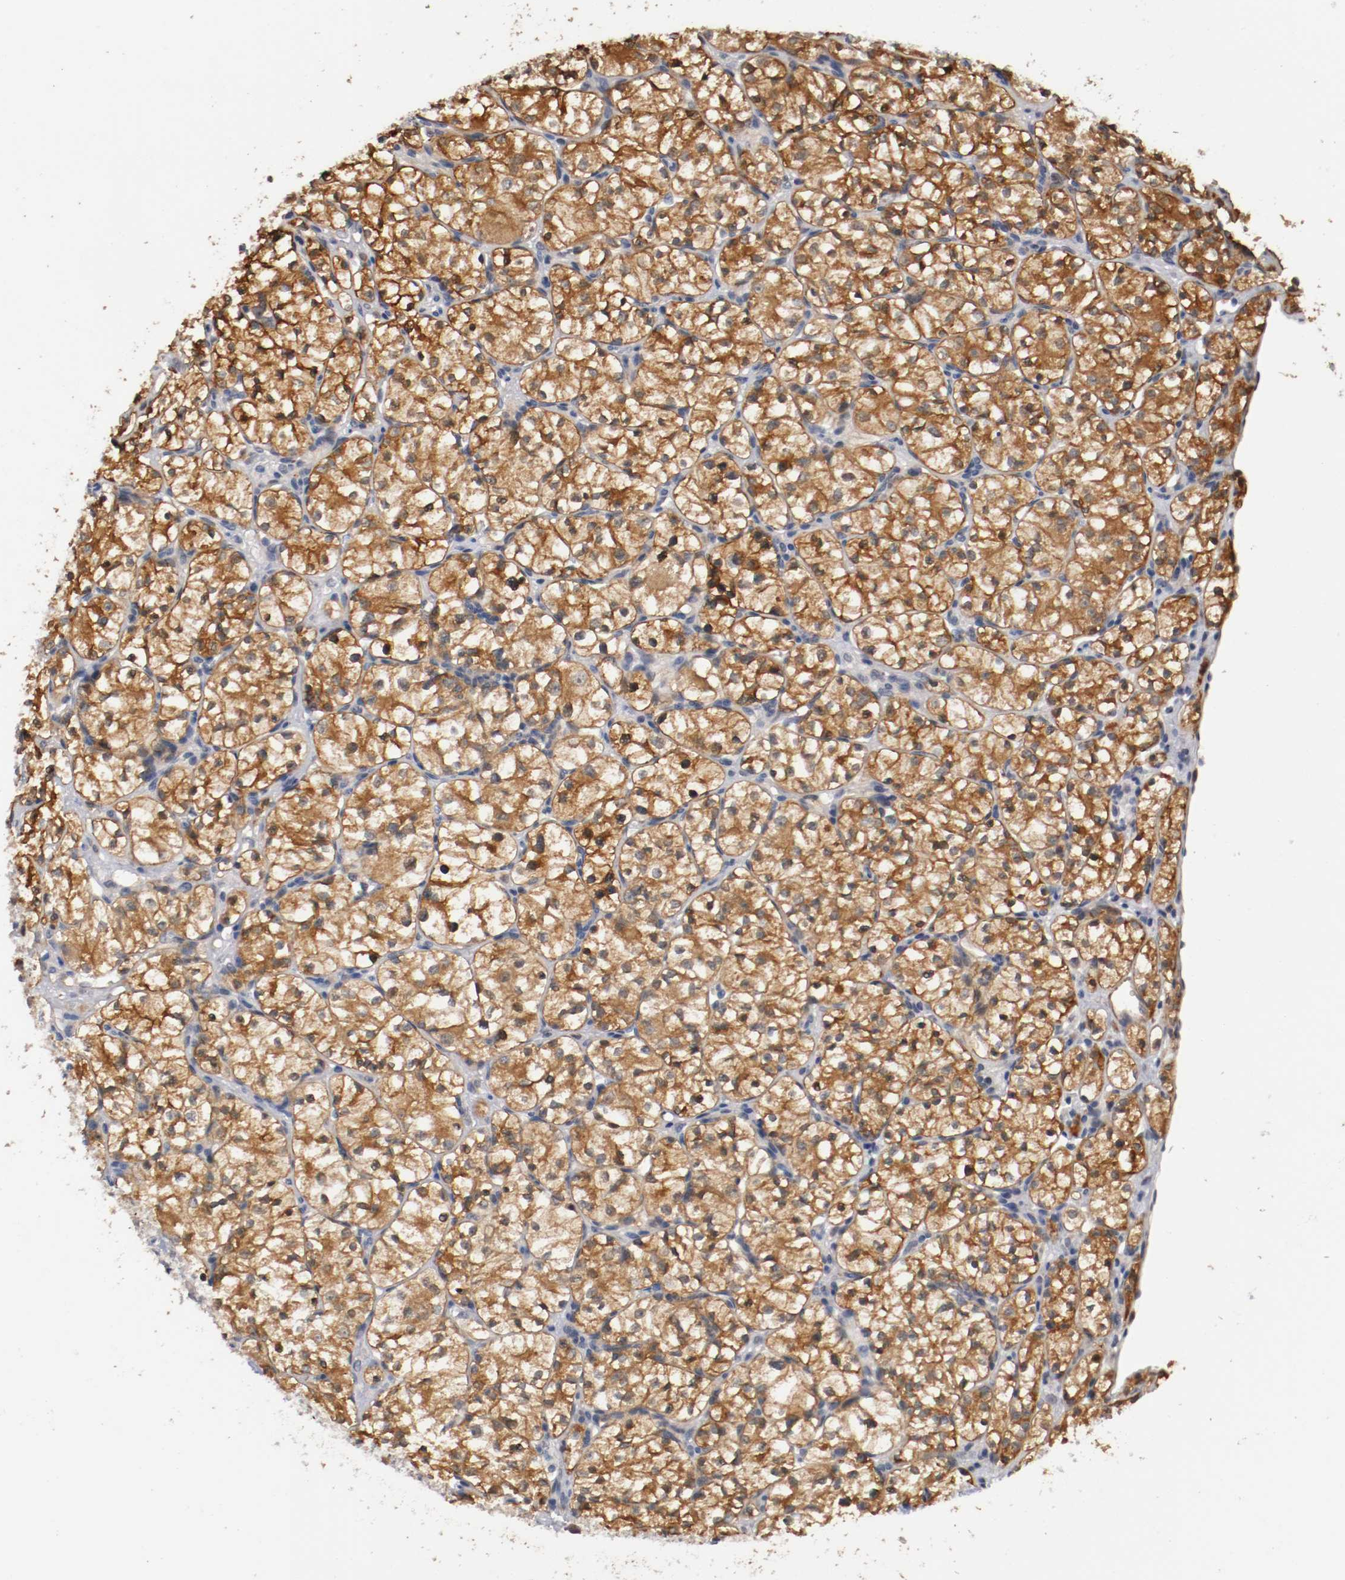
{"staining": {"intensity": "moderate", "quantity": ">75%", "location": "cytoplasmic/membranous"}, "tissue": "renal cancer", "cell_type": "Tumor cells", "image_type": "cancer", "snomed": [{"axis": "morphology", "description": "Adenocarcinoma, NOS"}, {"axis": "topography", "description": "Kidney"}], "caption": "A photomicrograph of adenocarcinoma (renal) stained for a protein displays moderate cytoplasmic/membranous brown staining in tumor cells.", "gene": "RBM23", "patient": {"sex": "female", "age": 60}}